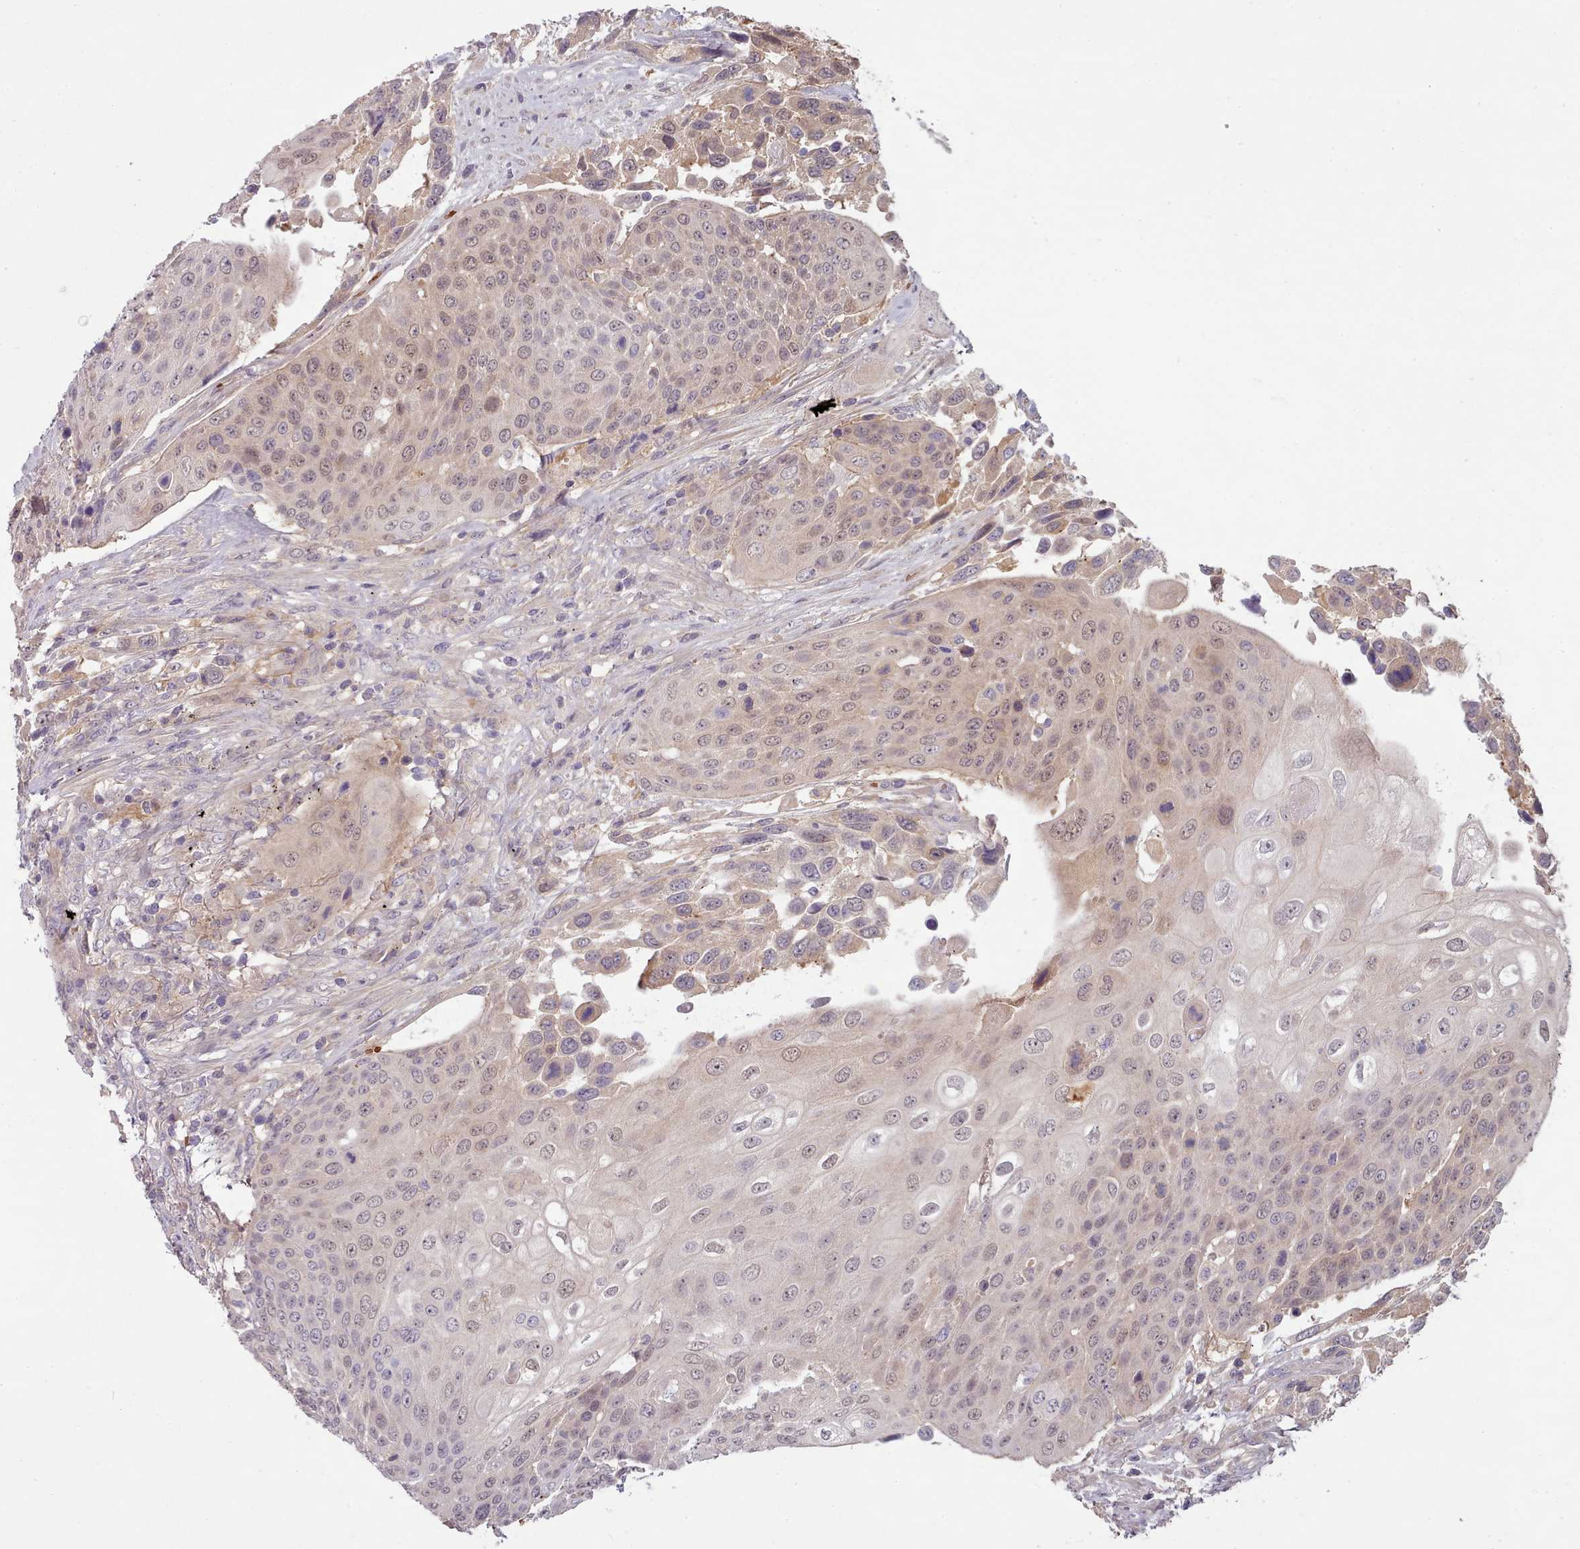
{"staining": {"intensity": "weak", "quantity": ">75%", "location": "cytoplasmic/membranous,nuclear"}, "tissue": "urothelial cancer", "cell_type": "Tumor cells", "image_type": "cancer", "snomed": [{"axis": "morphology", "description": "Urothelial carcinoma, High grade"}, {"axis": "topography", "description": "Urinary bladder"}], "caption": "Immunohistochemistry photomicrograph of neoplastic tissue: high-grade urothelial carcinoma stained using immunohistochemistry reveals low levels of weak protein expression localized specifically in the cytoplasmic/membranous and nuclear of tumor cells, appearing as a cytoplasmic/membranous and nuclear brown color.", "gene": "CLNS1A", "patient": {"sex": "female", "age": 70}}